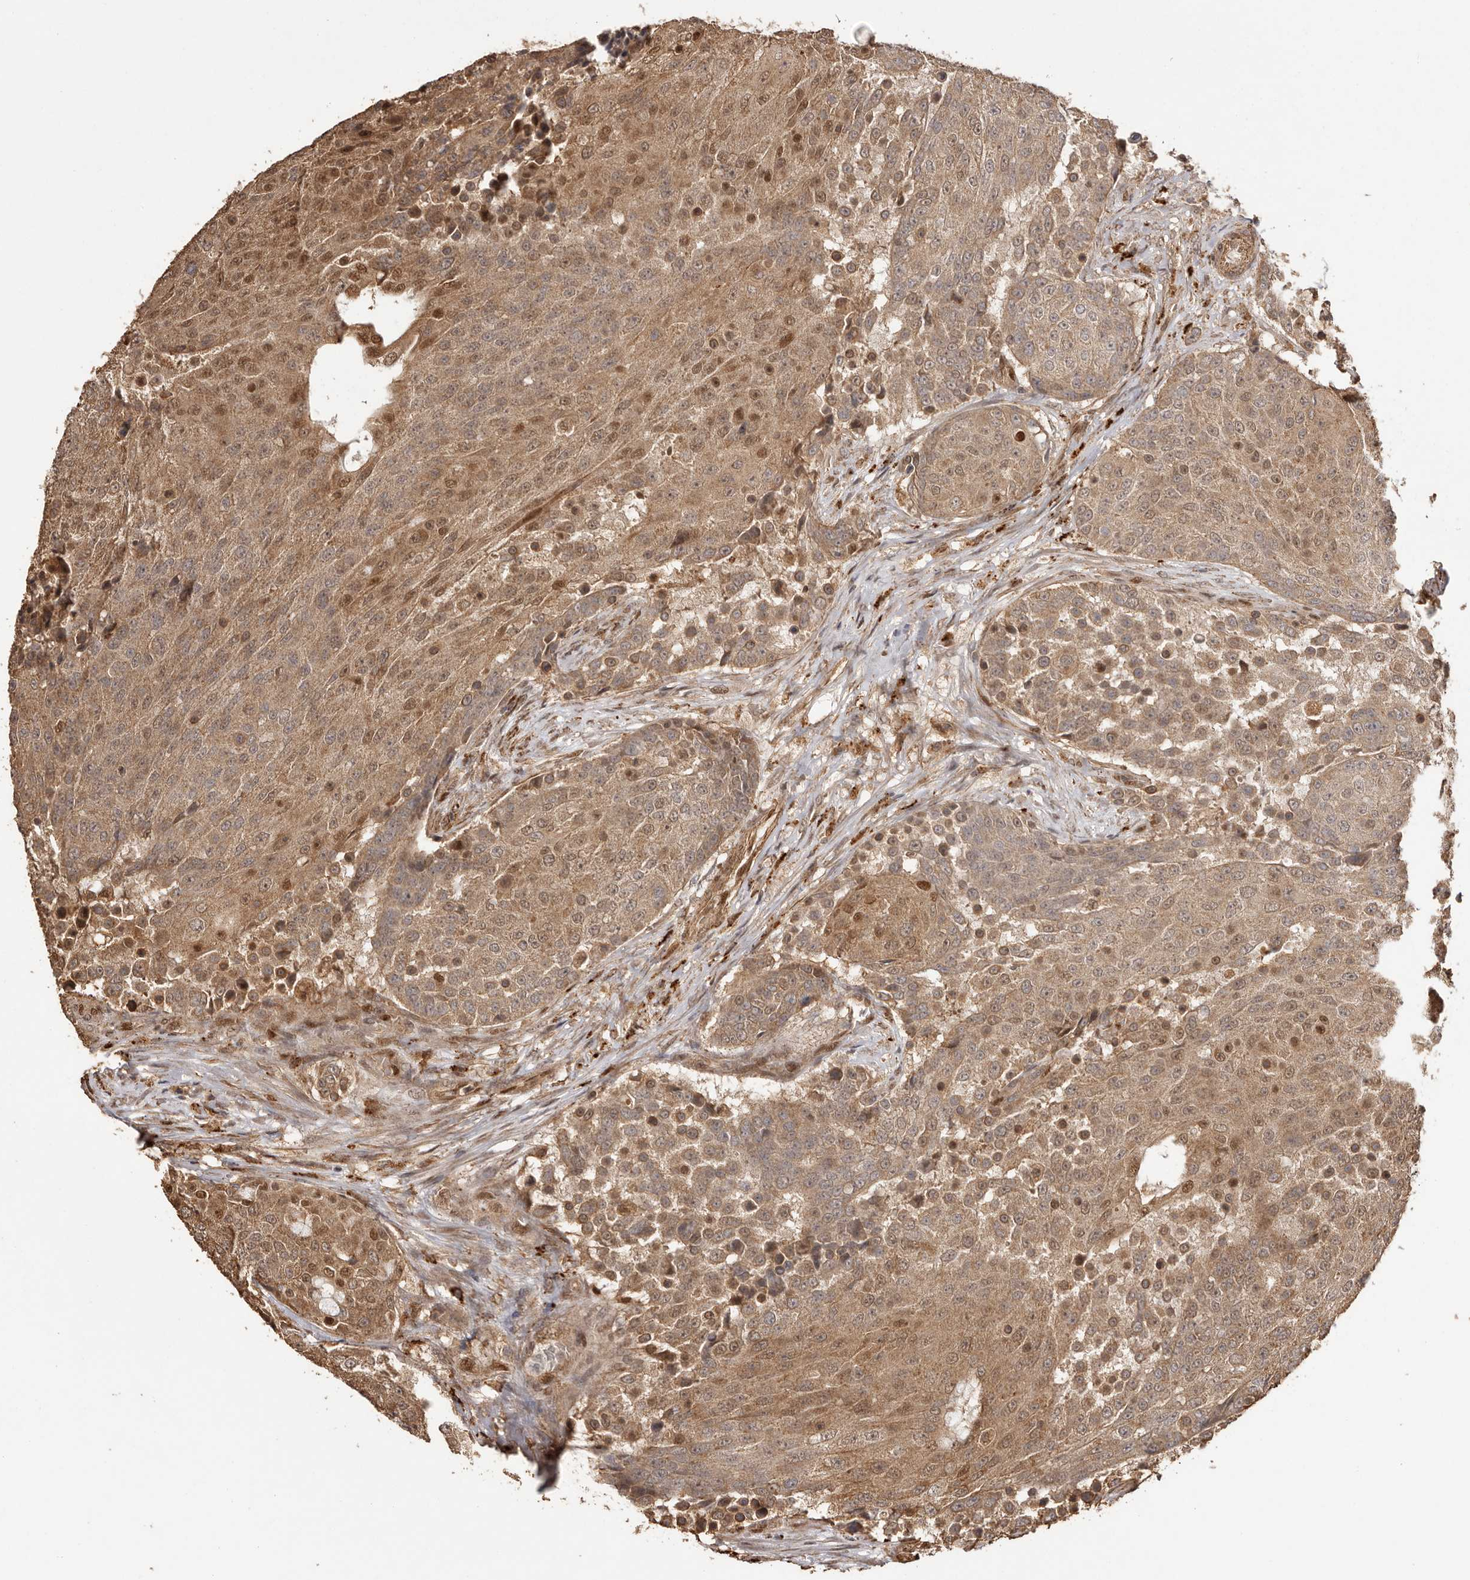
{"staining": {"intensity": "moderate", "quantity": ">75%", "location": "cytoplasmic/membranous,nuclear"}, "tissue": "urothelial cancer", "cell_type": "Tumor cells", "image_type": "cancer", "snomed": [{"axis": "morphology", "description": "Urothelial carcinoma, High grade"}, {"axis": "topography", "description": "Urinary bladder"}], "caption": "Protein expression analysis of human urothelial carcinoma (high-grade) reveals moderate cytoplasmic/membranous and nuclear staining in approximately >75% of tumor cells.", "gene": "UBR2", "patient": {"sex": "female", "age": 63}}